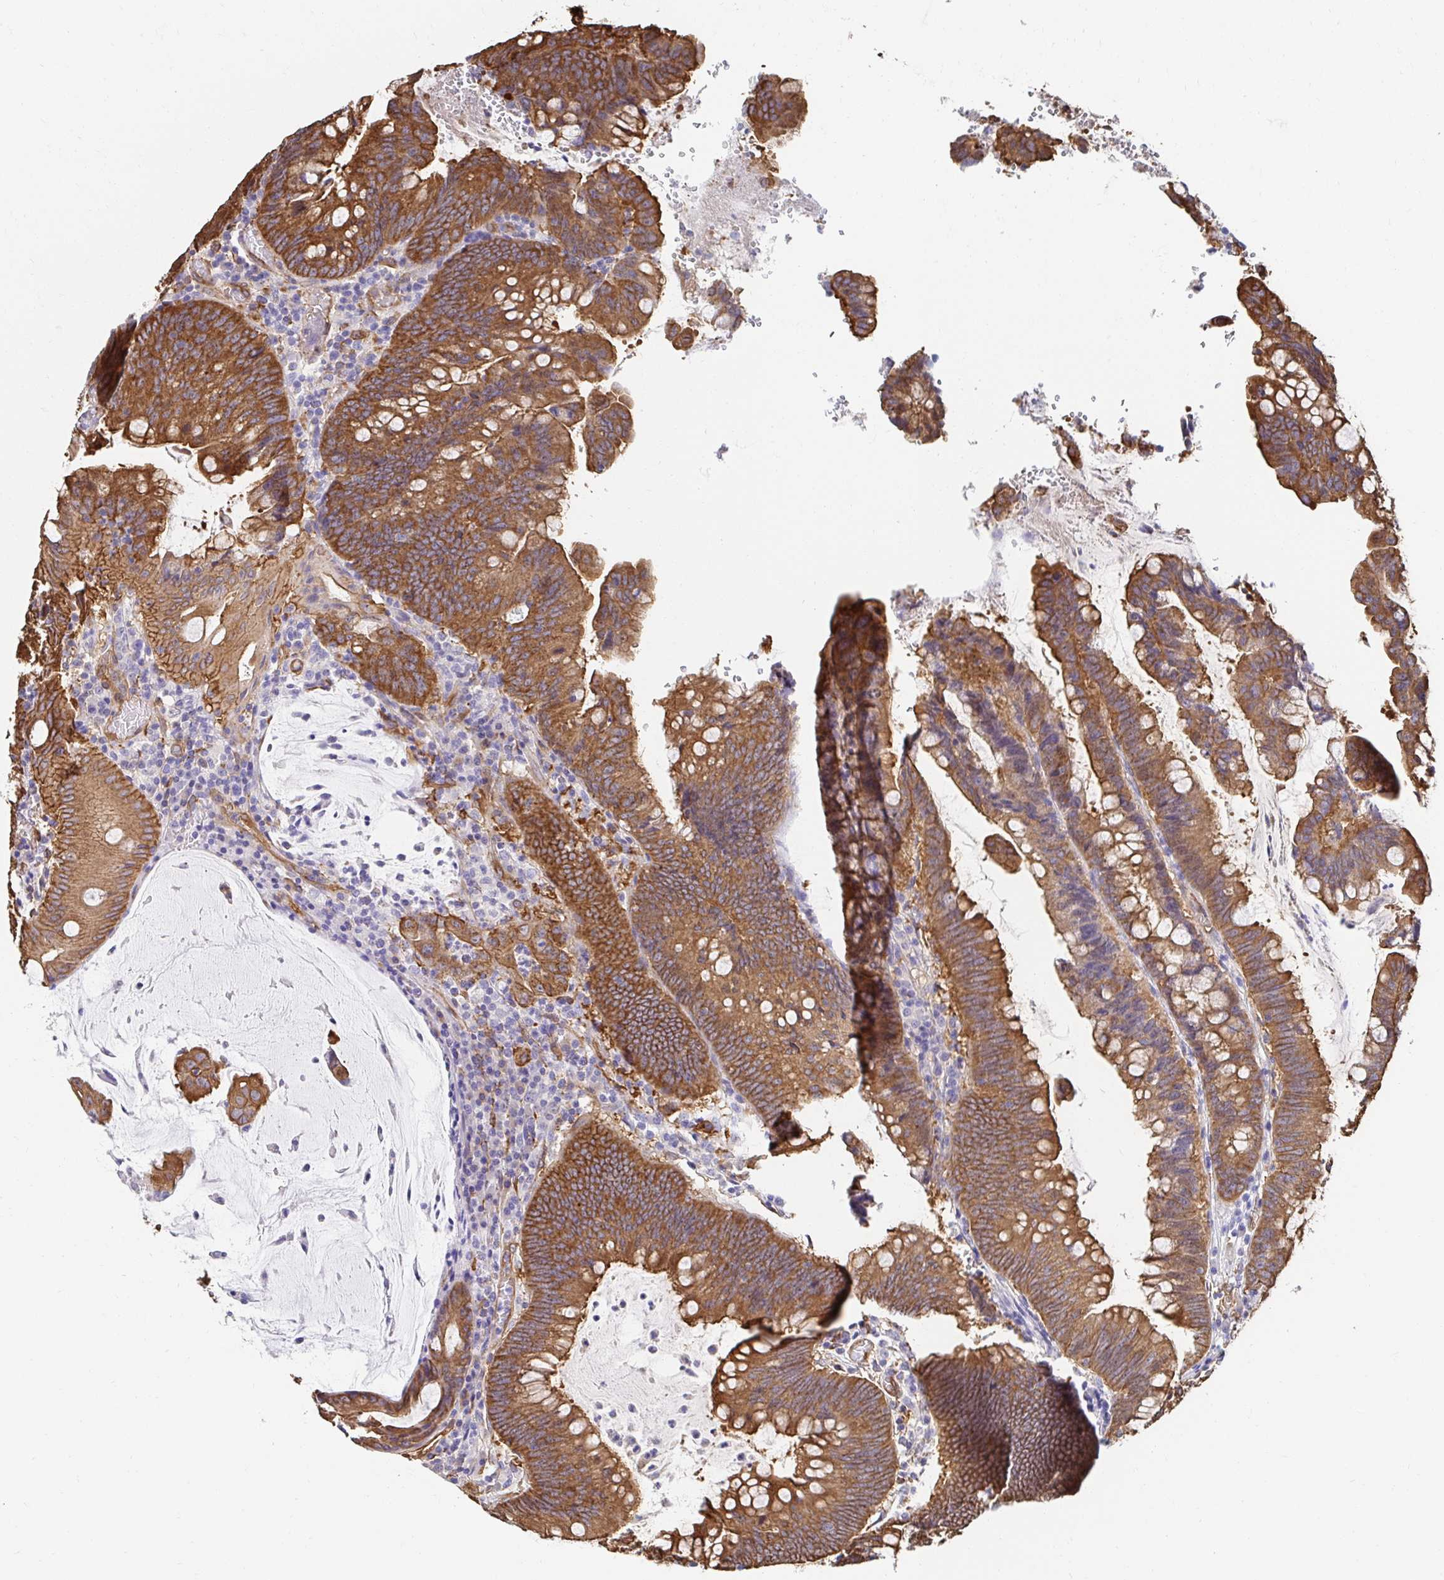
{"staining": {"intensity": "strong", "quantity": ">75%", "location": "cytoplasmic/membranous"}, "tissue": "colorectal cancer", "cell_type": "Tumor cells", "image_type": "cancer", "snomed": [{"axis": "morphology", "description": "Adenocarcinoma, NOS"}, {"axis": "topography", "description": "Colon"}], "caption": "Immunohistochemical staining of colorectal cancer shows strong cytoplasmic/membranous protein expression in approximately >75% of tumor cells.", "gene": "CTTN", "patient": {"sex": "male", "age": 62}}